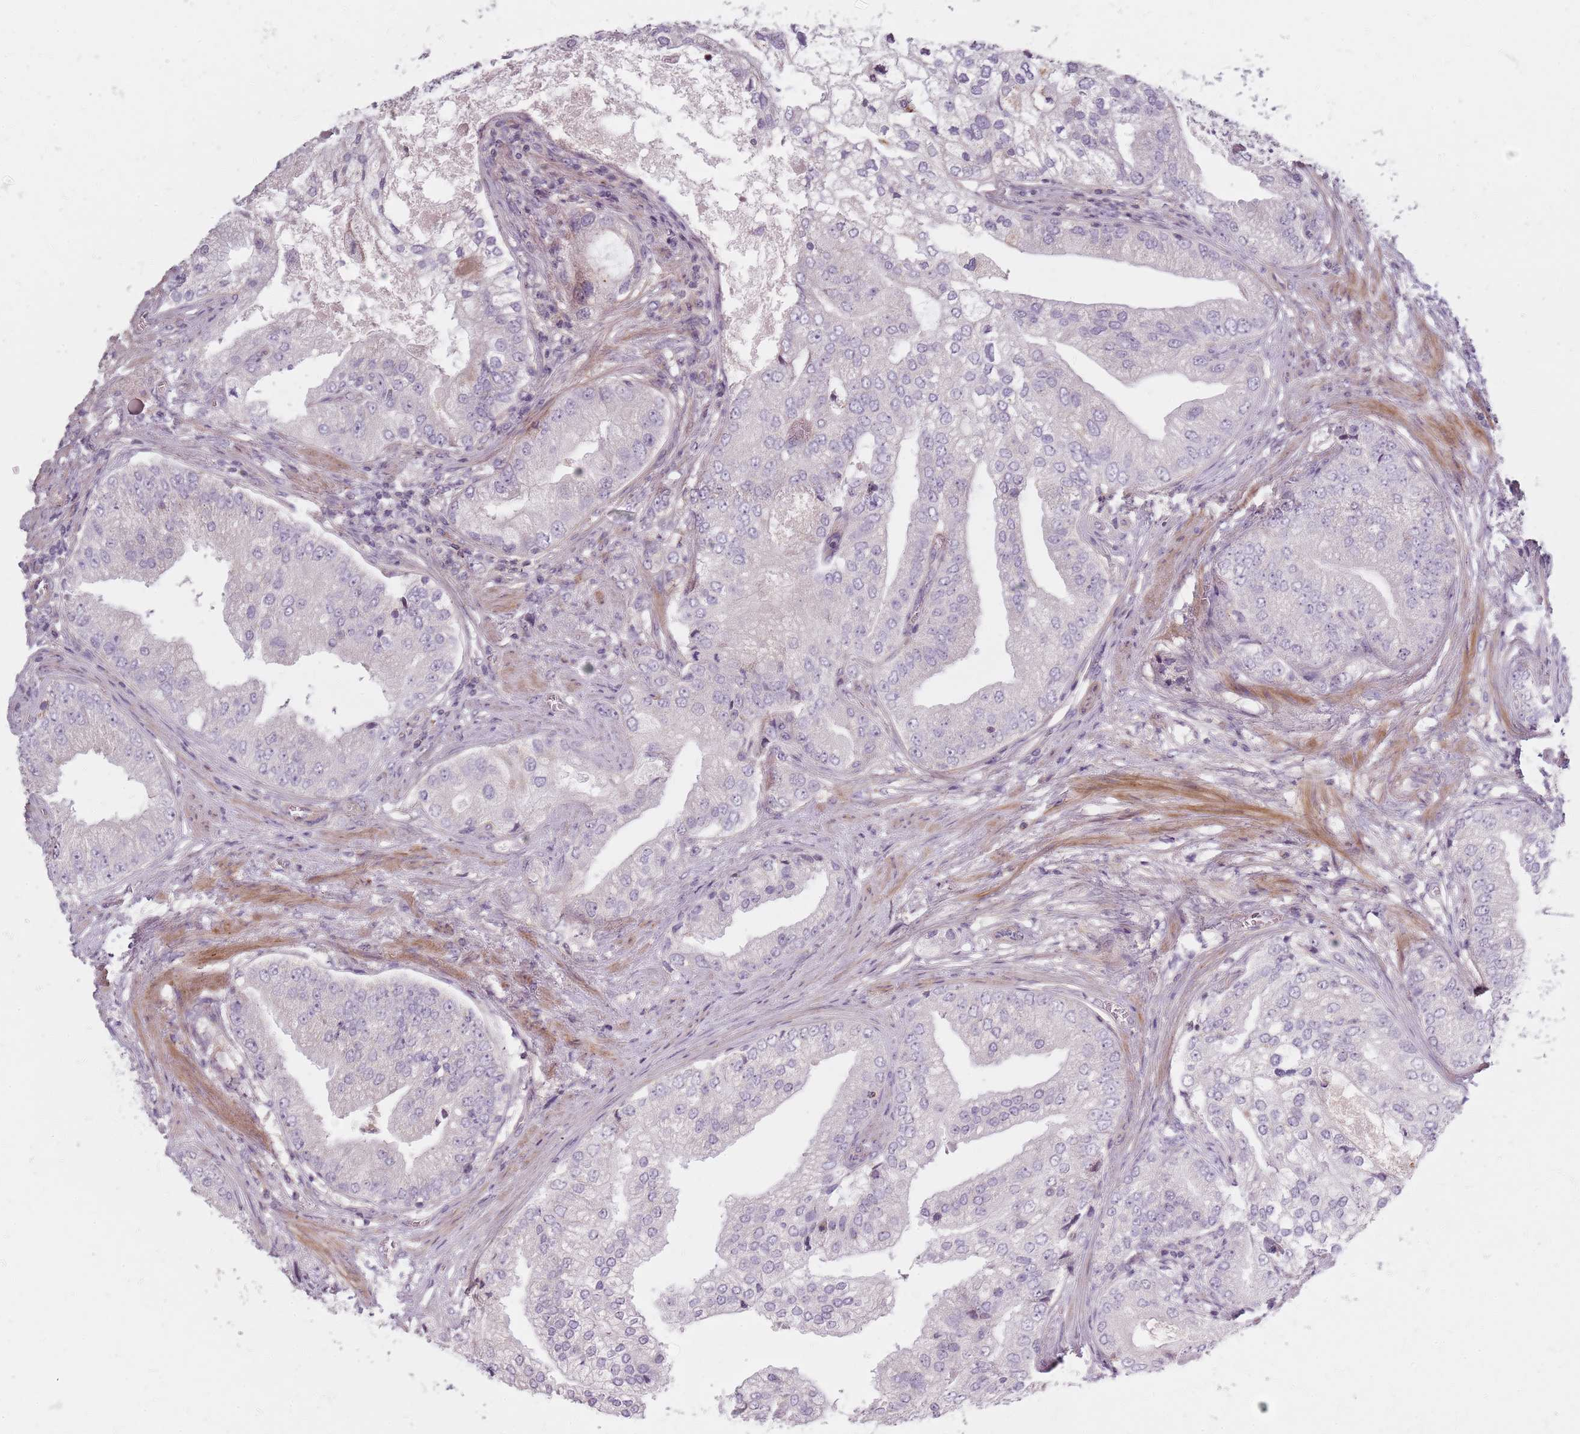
{"staining": {"intensity": "negative", "quantity": "none", "location": "none"}, "tissue": "prostate cancer", "cell_type": "Tumor cells", "image_type": "cancer", "snomed": [{"axis": "morphology", "description": "Adenocarcinoma, High grade"}, {"axis": "topography", "description": "Prostate"}], "caption": "Immunohistochemistry image of human high-grade adenocarcinoma (prostate) stained for a protein (brown), which displays no expression in tumor cells.", "gene": "SYNGR3", "patient": {"sex": "male", "age": 70}}